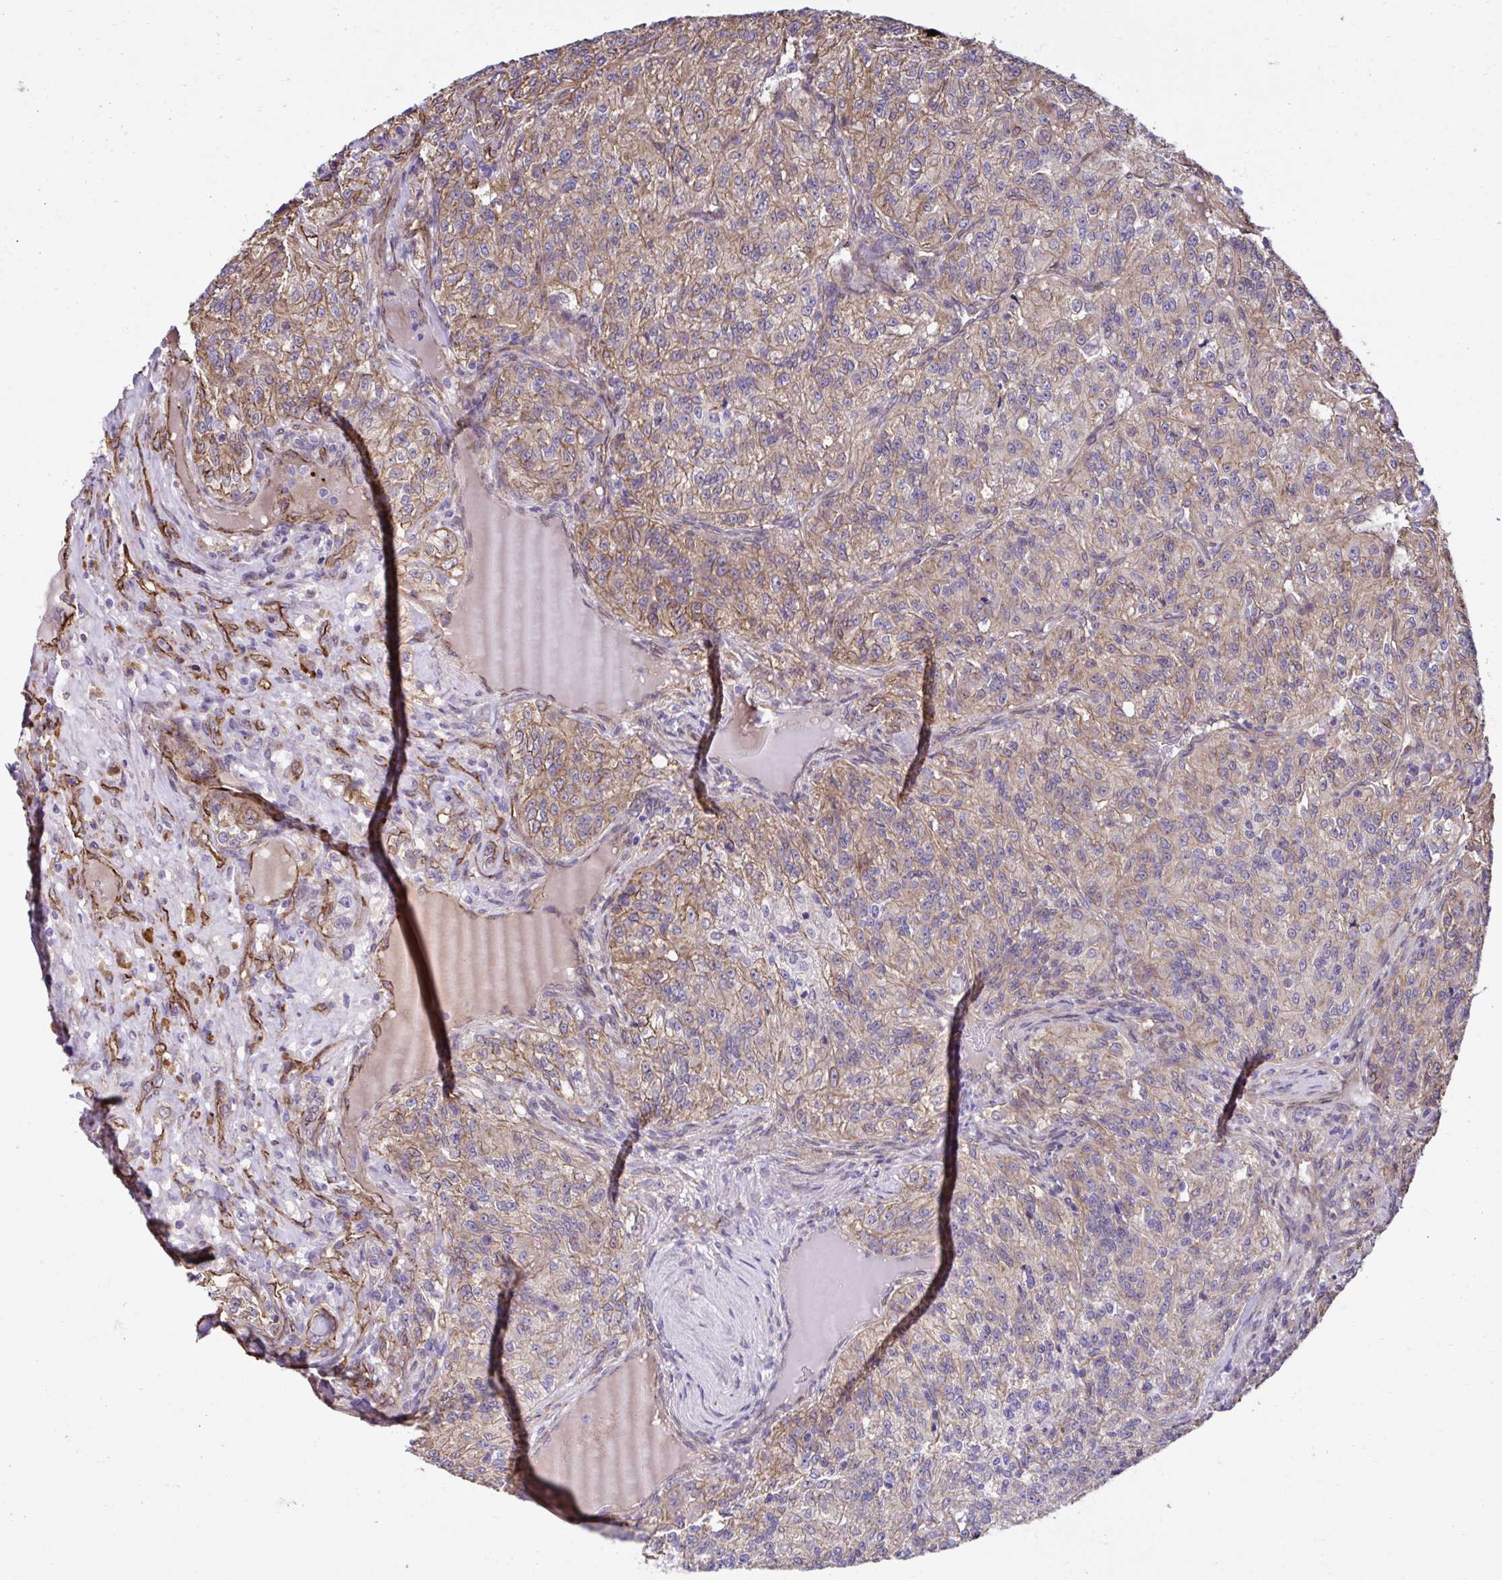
{"staining": {"intensity": "moderate", "quantity": "25%-75%", "location": "cytoplasmic/membranous"}, "tissue": "renal cancer", "cell_type": "Tumor cells", "image_type": "cancer", "snomed": [{"axis": "morphology", "description": "Adenocarcinoma, NOS"}, {"axis": "topography", "description": "Kidney"}], "caption": "Adenocarcinoma (renal) tissue exhibits moderate cytoplasmic/membranous expression in about 25%-75% of tumor cells, visualized by immunohistochemistry.", "gene": "TRIM52", "patient": {"sex": "female", "age": 63}}